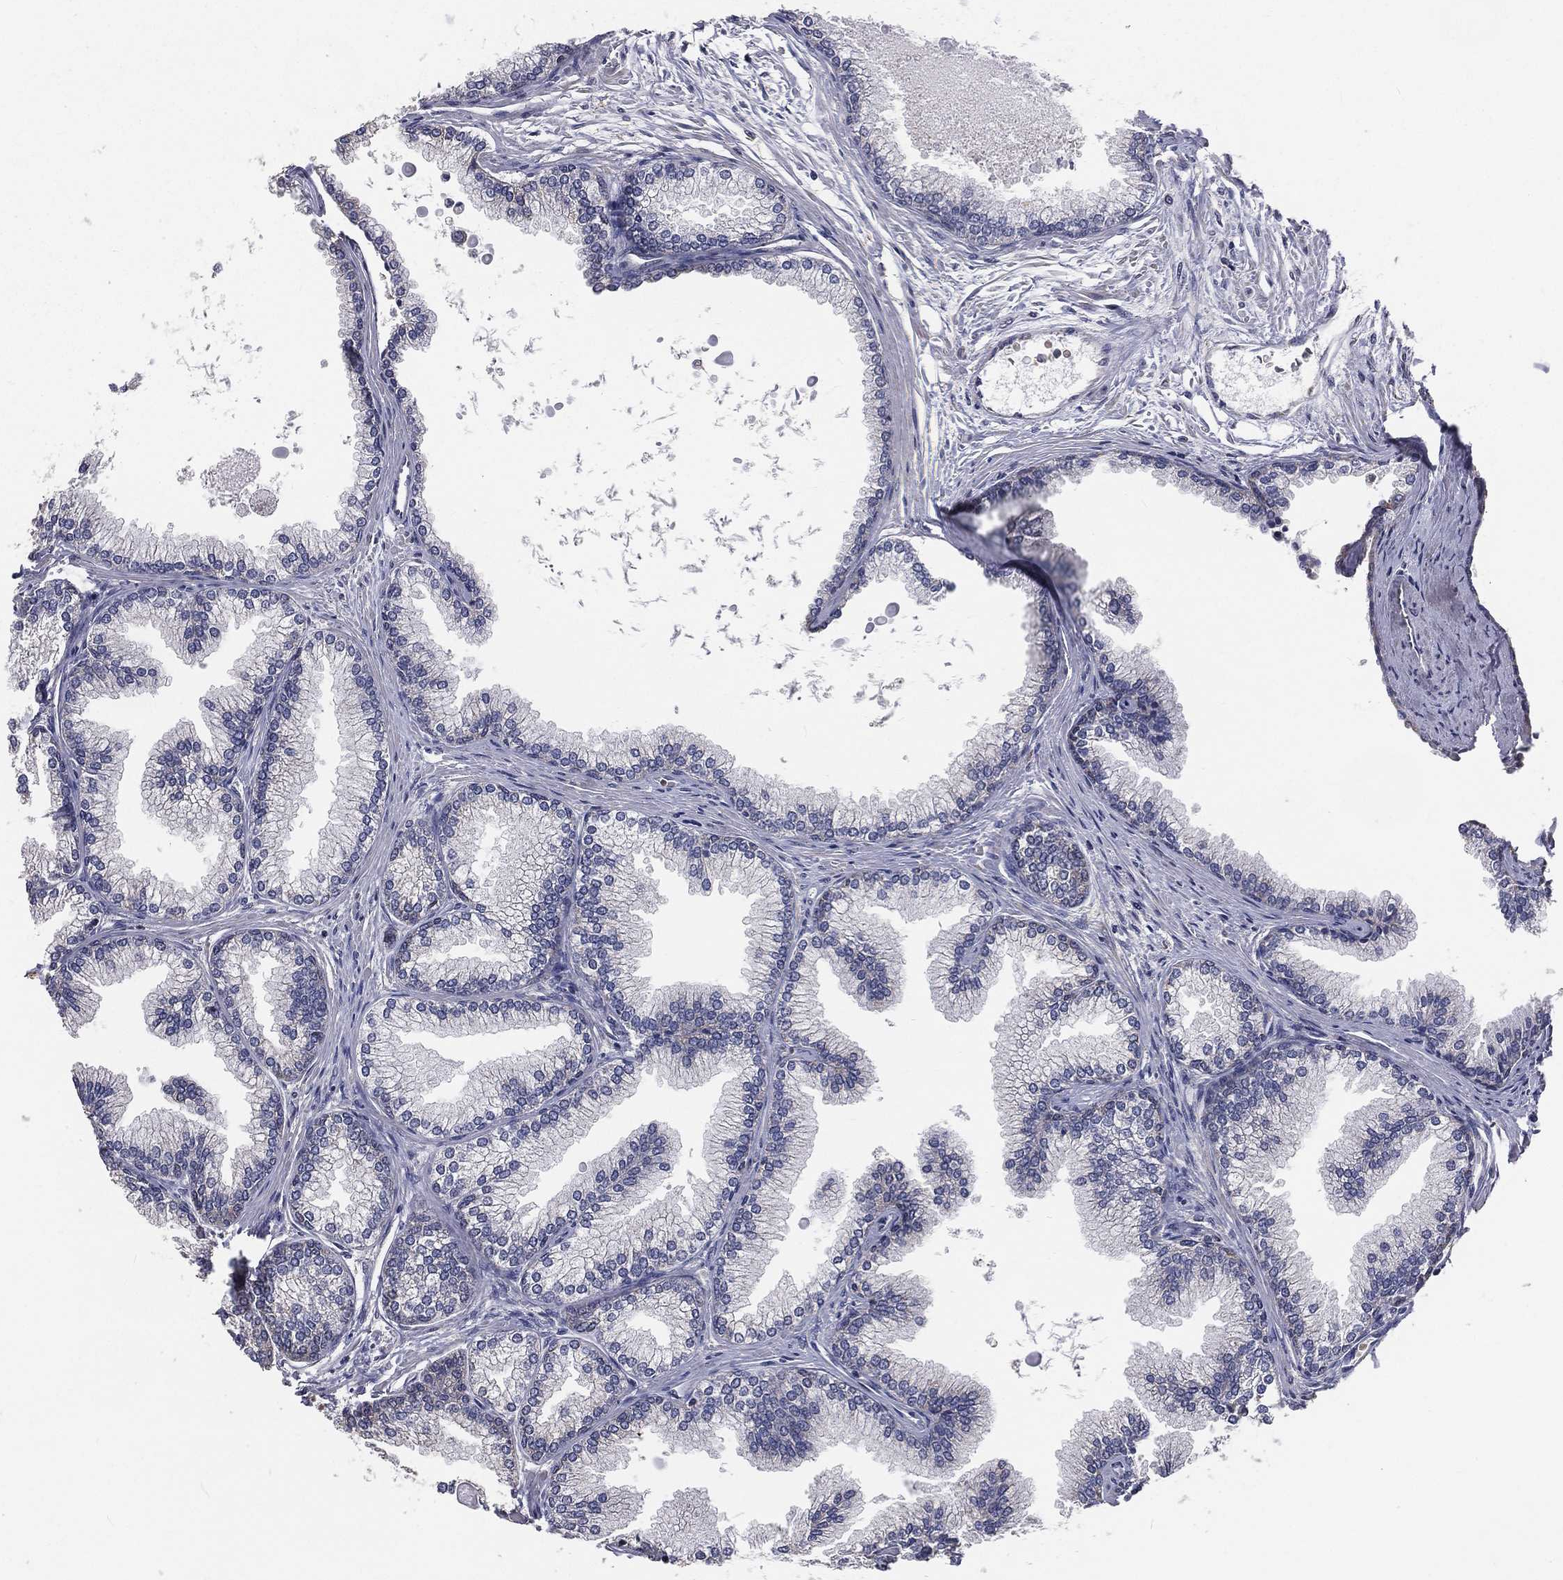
{"staining": {"intensity": "weak", "quantity": "<25%", "location": "cytoplasmic/membranous"}, "tissue": "prostate", "cell_type": "Glandular cells", "image_type": "normal", "snomed": [{"axis": "morphology", "description": "Normal tissue, NOS"}, {"axis": "topography", "description": "Prostate"}], "caption": "Immunohistochemistry (IHC) micrograph of normal prostate: prostate stained with DAB (3,3'-diaminobenzidine) displays no significant protein staining in glandular cells. (DAB immunohistochemistry, high magnification).", "gene": "MRPL46", "patient": {"sex": "male", "age": 72}}